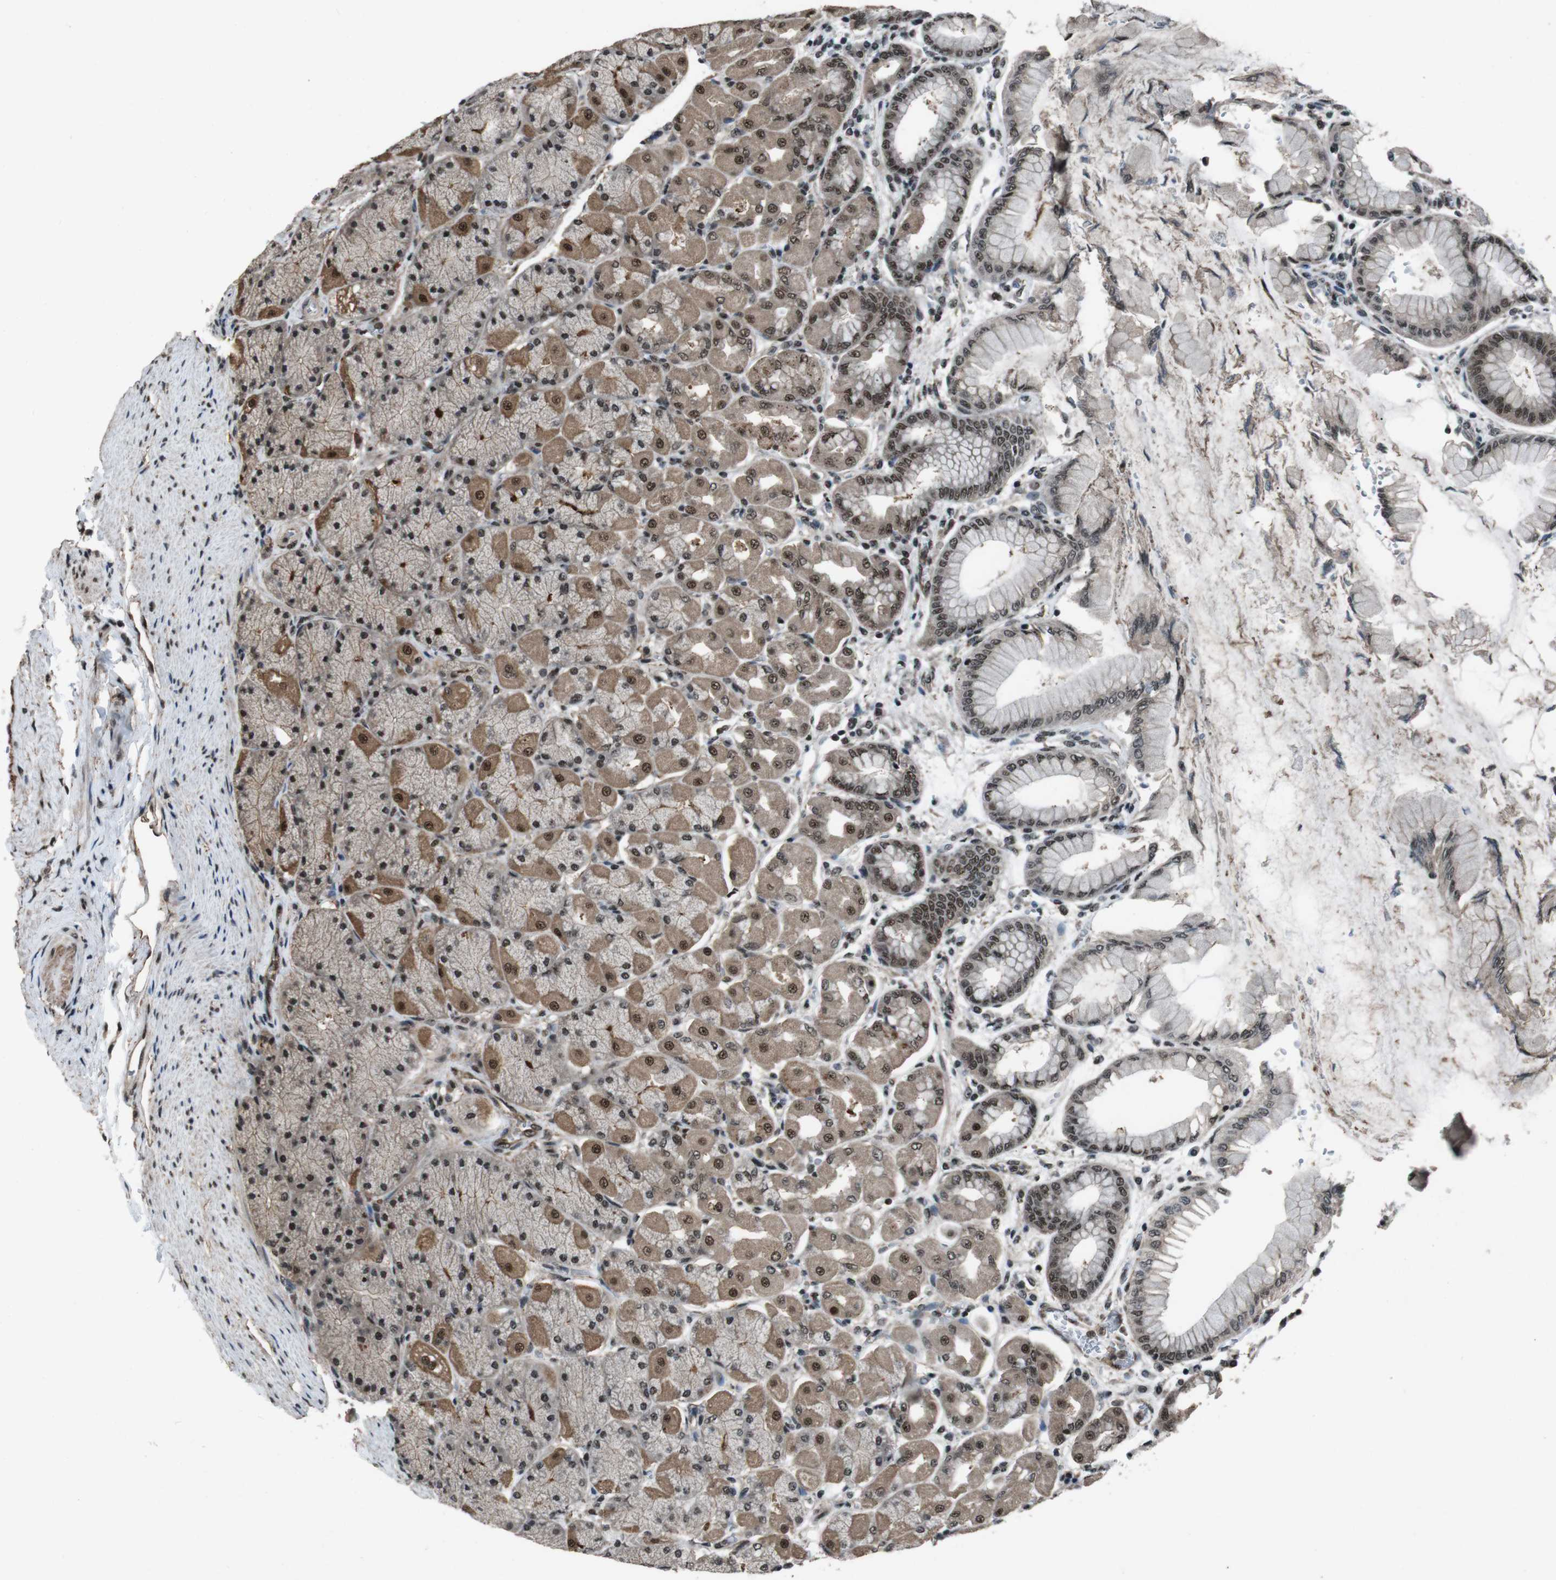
{"staining": {"intensity": "strong", "quantity": ">75%", "location": "cytoplasmic/membranous,nuclear"}, "tissue": "stomach", "cell_type": "Glandular cells", "image_type": "normal", "snomed": [{"axis": "morphology", "description": "Normal tissue, NOS"}, {"axis": "topography", "description": "Stomach, upper"}], "caption": "A brown stain labels strong cytoplasmic/membranous,nuclear staining of a protein in glandular cells of normal human stomach. (DAB (3,3'-diaminobenzidine) = brown stain, brightfield microscopy at high magnification).", "gene": "NR4A2", "patient": {"sex": "female", "age": 56}}